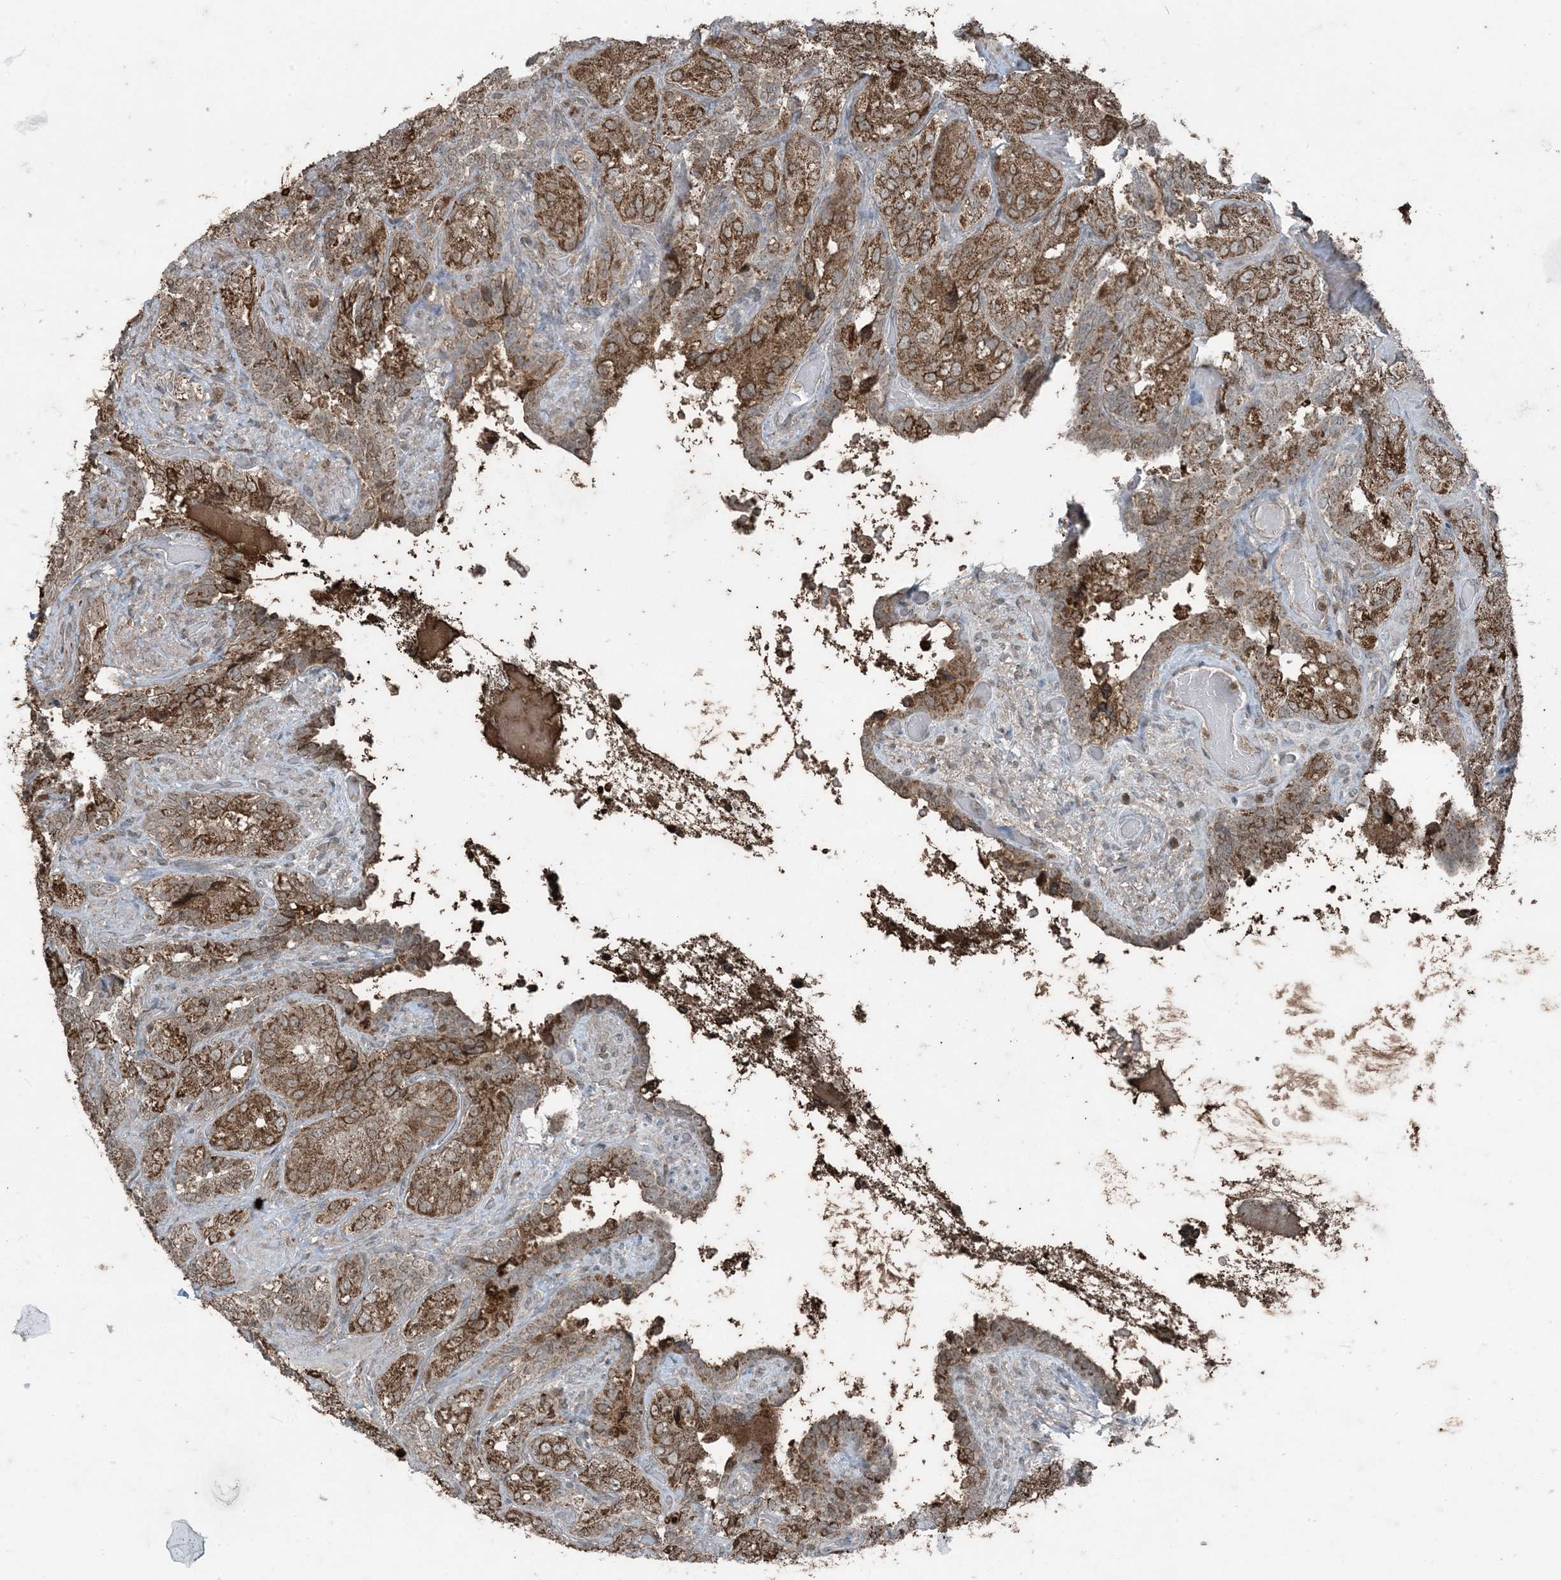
{"staining": {"intensity": "moderate", "quantity": ">75%", "location": "cytoplasmic/membranous"}, "tissue": "seminal vesicle", "cell_type": "Glandular cells", "image_type": "normal", "snomed": [{"axis": "morphology", "description": "Normal tissue, NOS"}, {"axis": "topography", "description": "Seminal veicle"}, {"axis": "topography", "description": "Peripheral nerve tissue"}], "caption": "A photomicrograph showing moderate cytoplasmic/membranous expression in approximately >75% of glandular cells in benign seminal vesicle, as visualized by brown immunohistochemical staining.", "gene": "GNL1", "patient": {"sex": "male", "age": 67}}